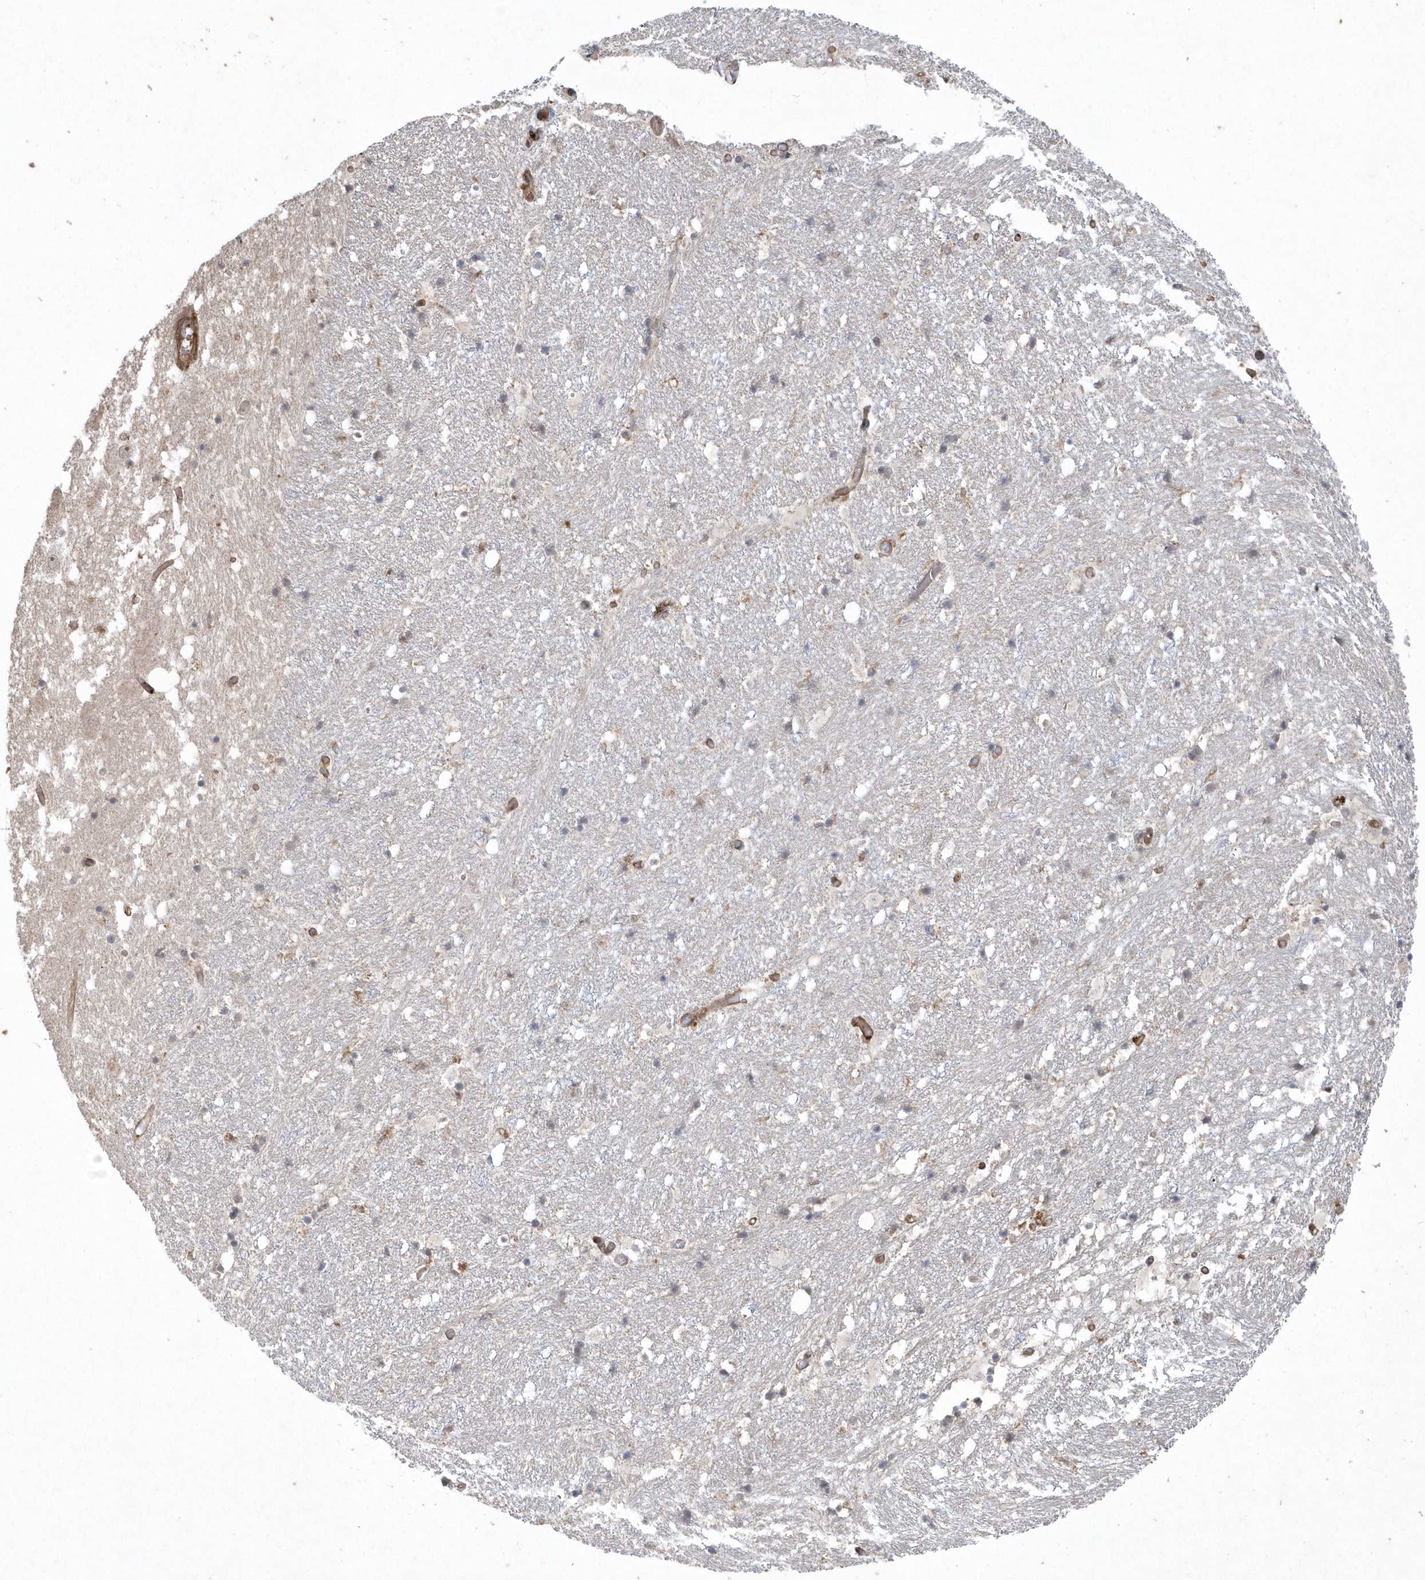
{"staining": {"intensity": "moderate", "quantity": "<25%", "location": "nuclear"}, "tissue": "hippocampus", "cell_type": "Glial cells", "image_type": "normal", "snomed": [{"axis": "morphology", "description": "Normal tissue, NOS"}, {"axis": "topography", "description": "Hippocampus"}], "caption": "High-magnification brightfield microscopy of unremarkable hippocampus stained with DAB (3,3'-diaminobenzidine) (brown) and counterstained with hematoxylin (blue). glial cells exhibit moderate nuclear staining is appreciated in about<25% of cells. Immunohistochemistry (ihc) stains the protein in brown and the nuclei are stained blue.", "gene": "ACYP1", "patient": {"sex": "female", "age": 52}}